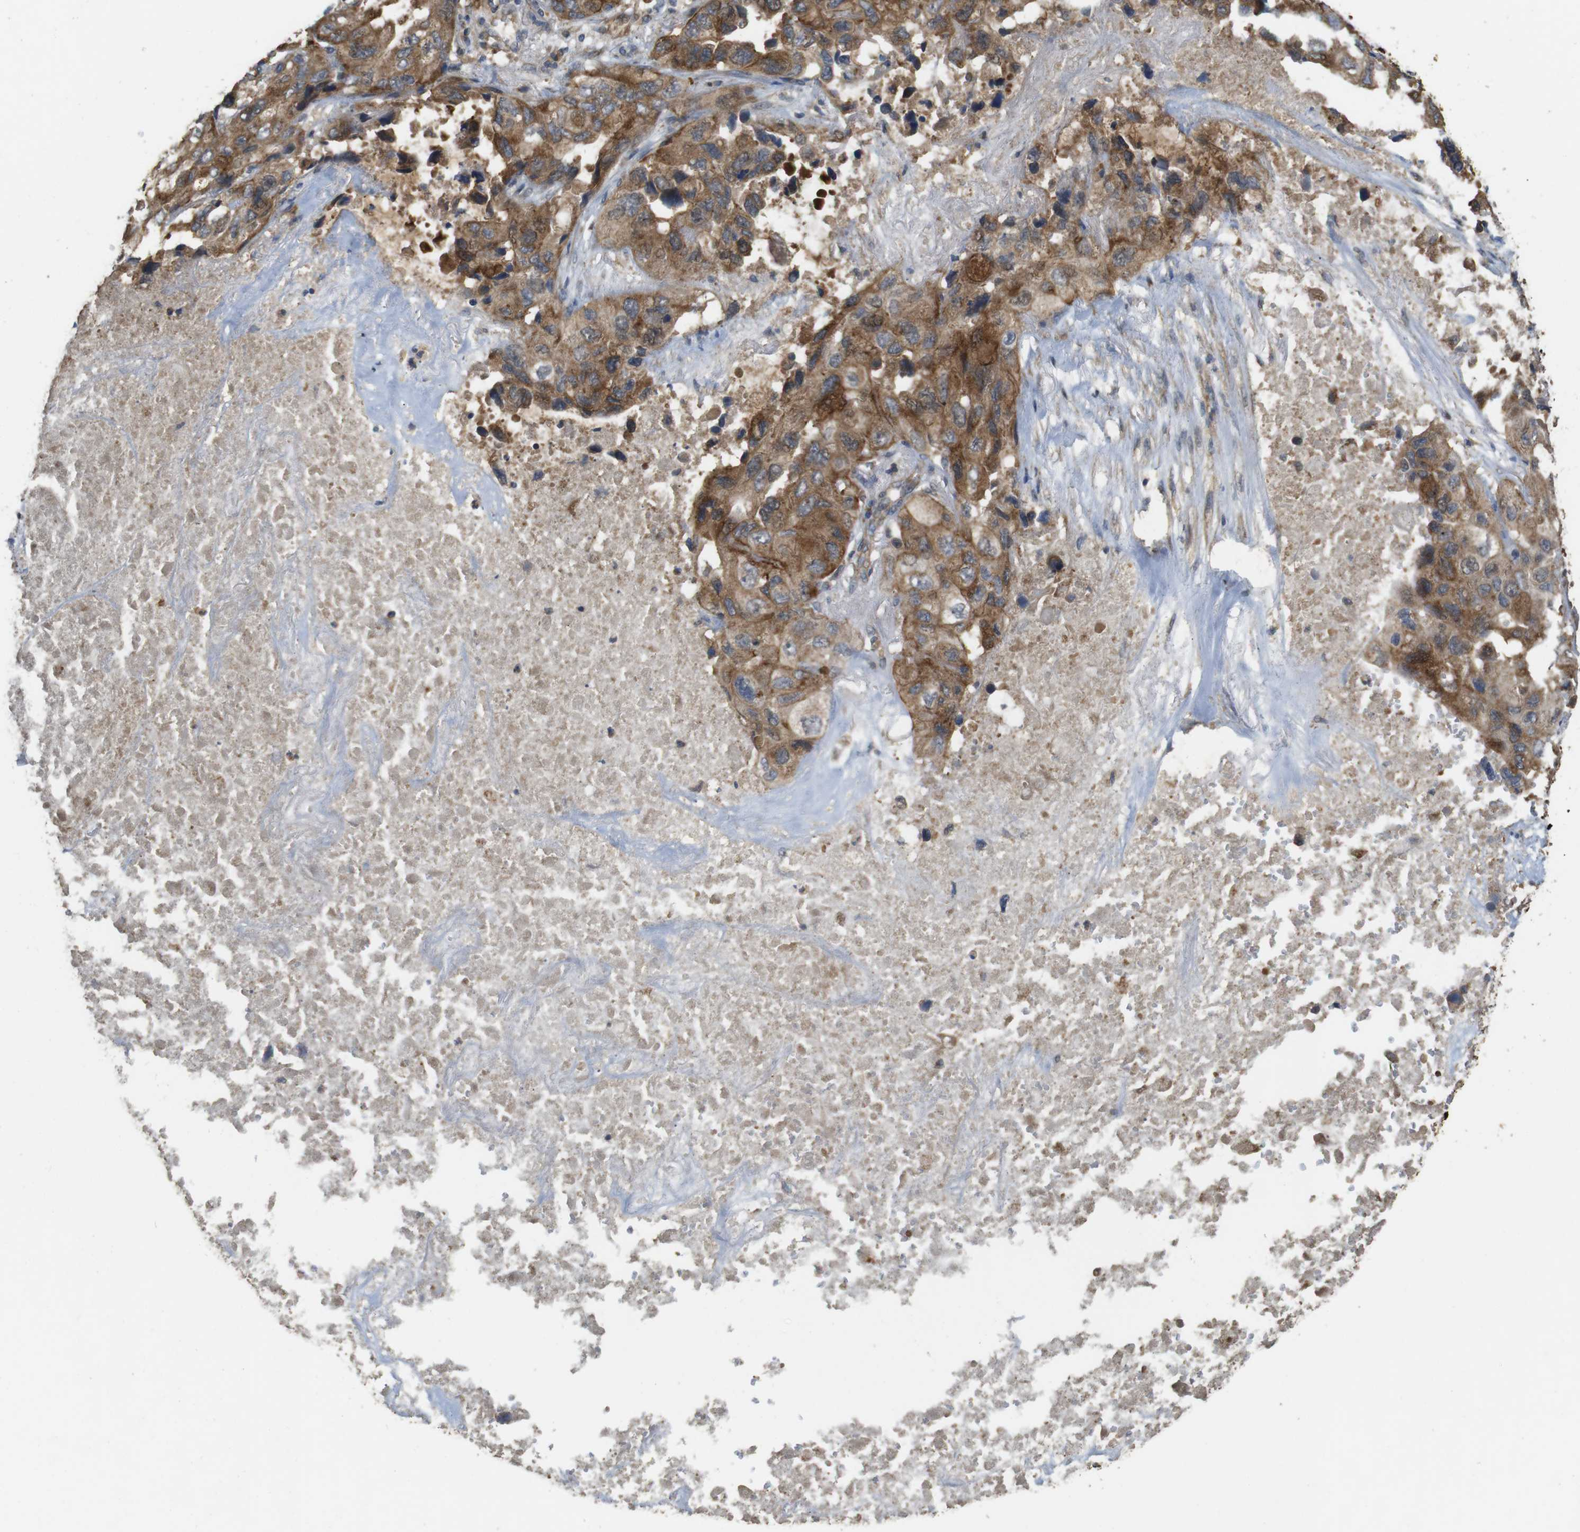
{"staining": {"intensity": "moderate", "quantity": ">75%", "location": "cytoplasmic/membranous,nuclear"}, "tissue": "lung cancer", "cell_type": "Tumor cells", "image_type": "cancer", "snomed": [{"axis": "morphology", "description": "Squamous cell carcinoma, NOS"}, {"axis": "topography", "description": "Lung"}], "caption": "A brown stain highlights moderate cytoplasmic/membranous and nuclear expression of a protein in lung squamous cell carcinoma tumor cells. (brown staining indicates protein expression, while blue staining denotes nuclei).", "gene": "PCDHB10", "patient": {"sex": "female", "age": 73}}